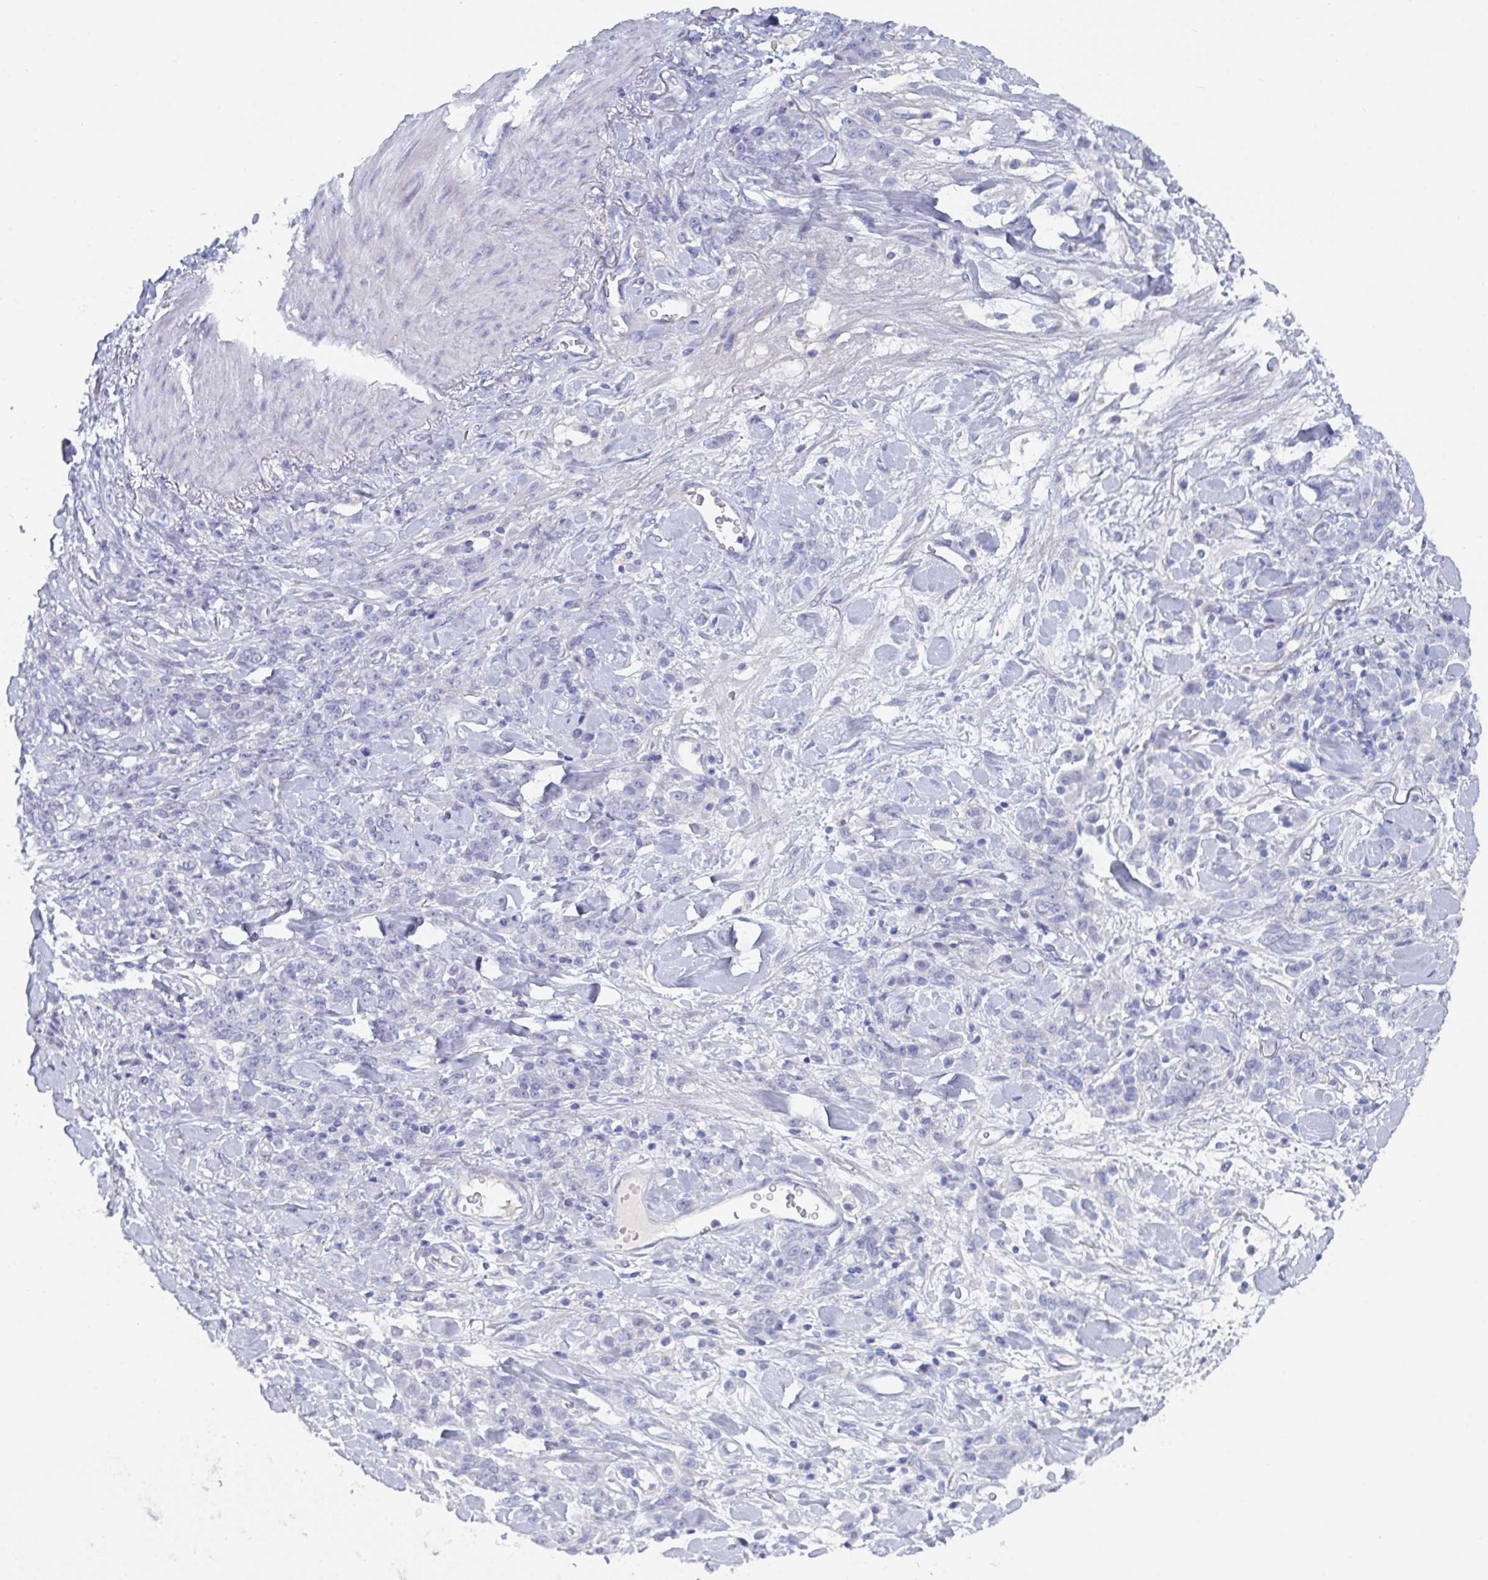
{"staining": {"intensity": "negative", "quantity": "none", "location": "none"}, "tissue": "stomach cancer", "cell_type": "Tumor cells", "image_type": "cancer", "snomed": [{"axis": "morphology", "description": "Normal tissue, NOS"}, {"axis": "morphology", "description": "Adenocarcinoma, NOS"}, {"axis": "topography", "description": "Stomach"}], "caption": "Histopathology image shows no protein staining in tumor cells of stomach adenocarcinoma tissue. Brightfield microscopy of immunohistochemistry stained with DAB (3,3'-diaminobenzidine) (brown) and hematoxylin (blue), captured at high magnification.", "gene": "NT5C3B", "patient": {"sex": "male", "age": 82}}